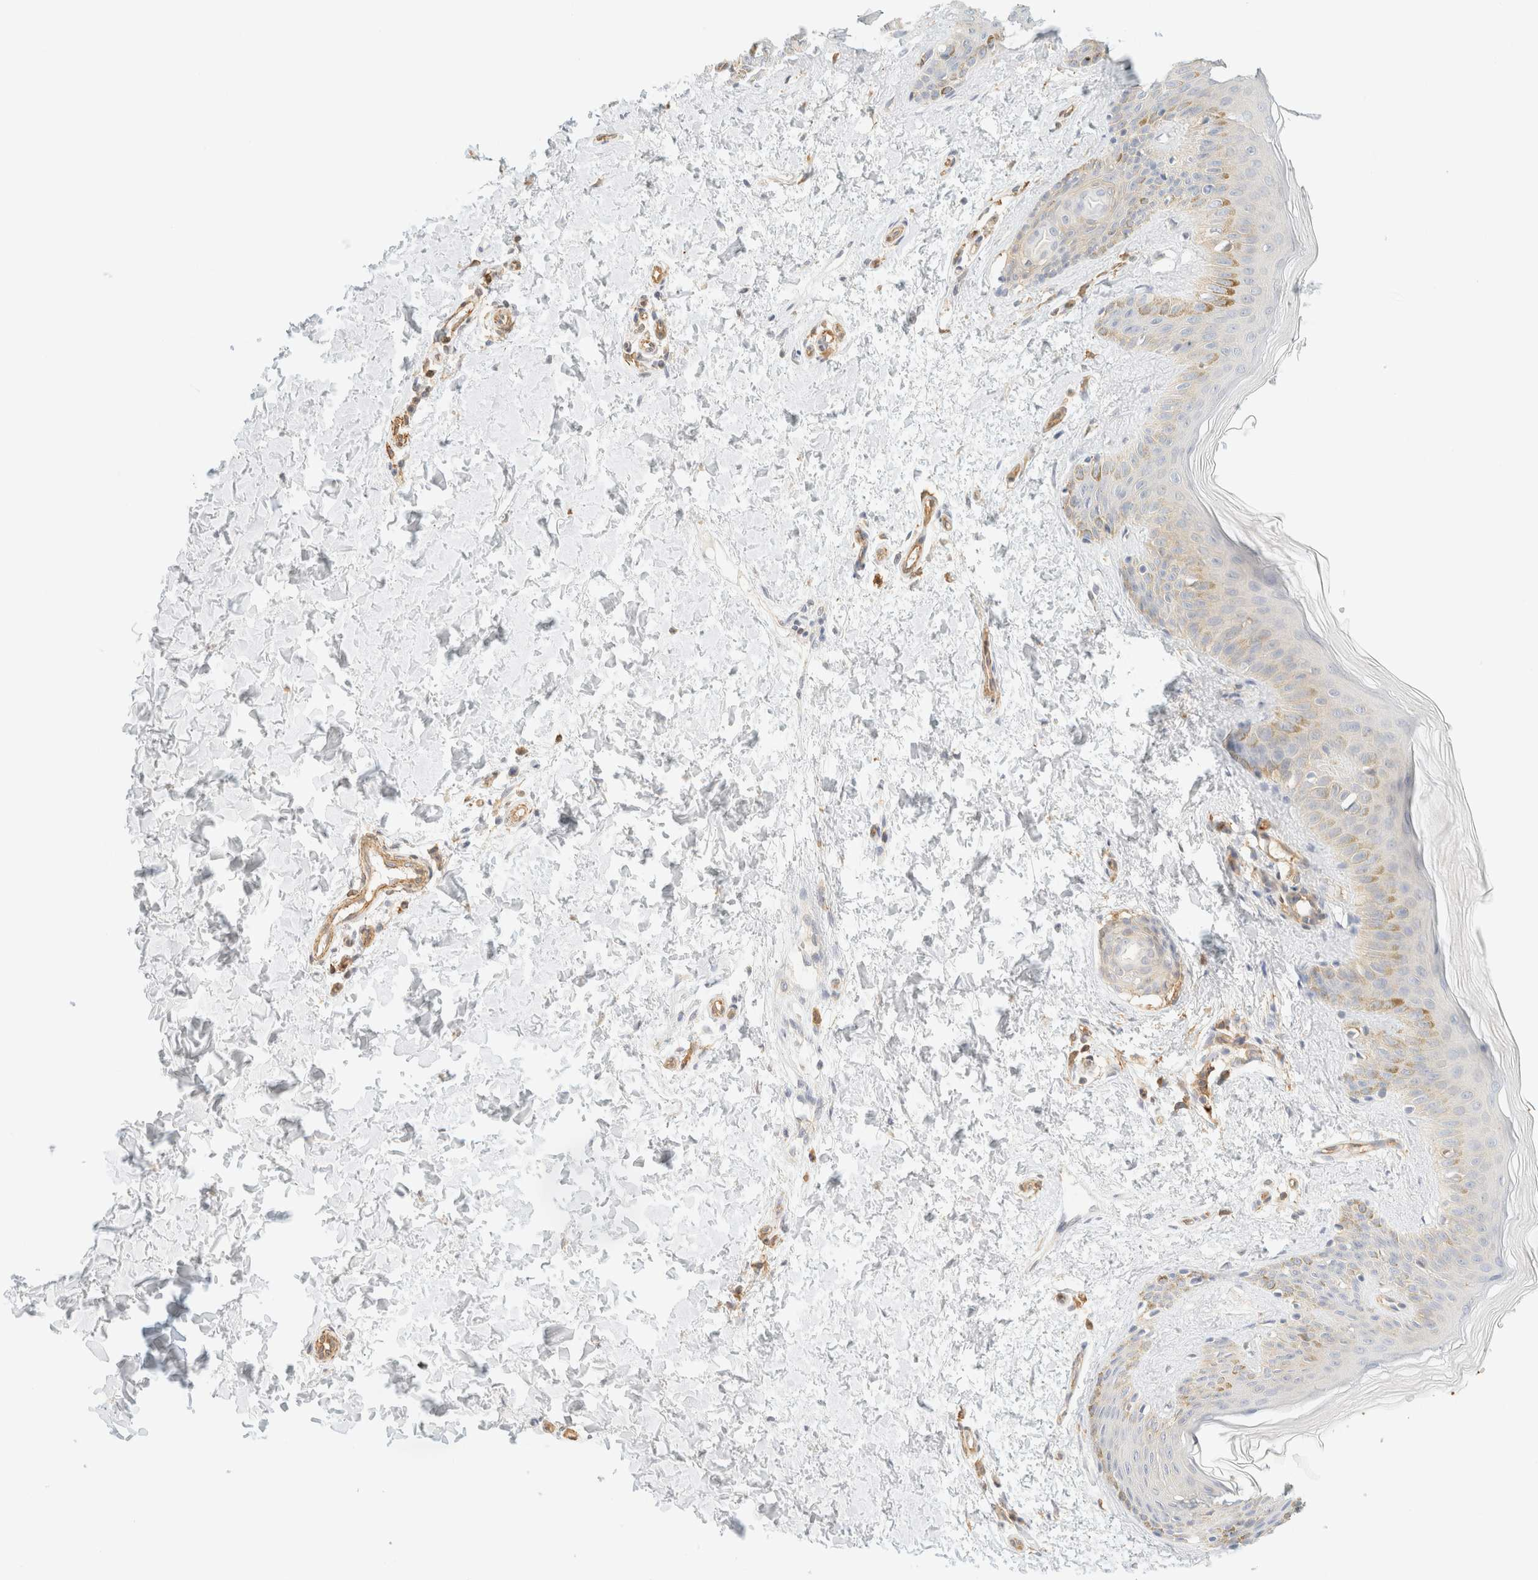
{"staining": {"intensity": "negative", "quantity": "none", "location": "none"}, "tissue": "skin", "cell_type": "Fibroblasts", "image_type": "normal", "snomed": [{"axis": "morphology", "description": "Normal tissue, NOS"}, {"axis": "morphology", "description": "Neoplasm, benign, NOS"}, {"axis": "topography", "description": "Skin"}, {"axis": "topography", "description": "Soft tissue"}], "caption": "Unremarkable skin was stained to show a protein in brown. There is no significant expression in fibroblasts. Nuclei are stained in blue.", "gene": "OTOP2", "patient": {"sex": "male", "age": 26}}